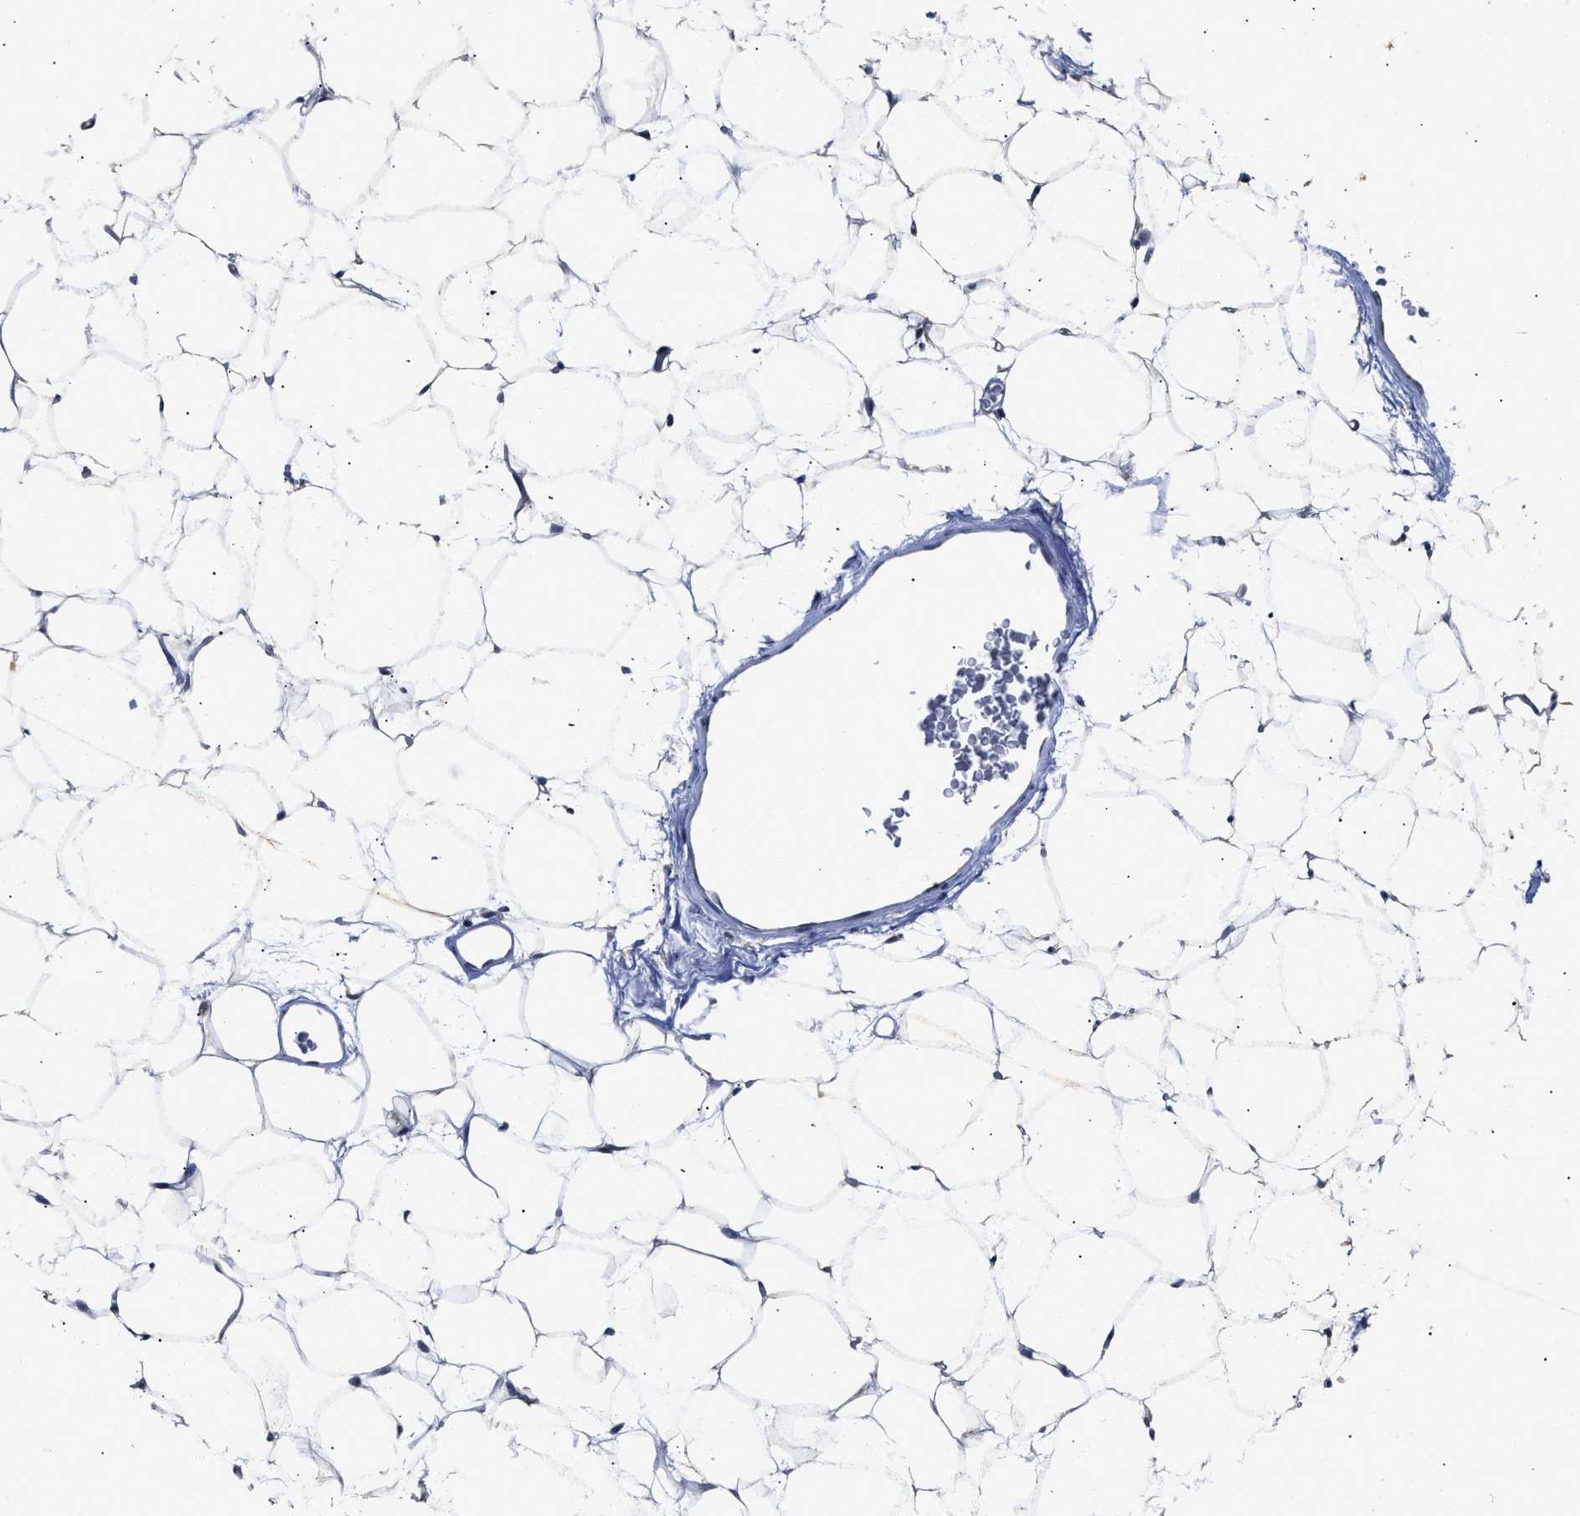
{"staining": {"intensity": "negative", "quantity": "none", "location": "none"}, "tissue": "adipose tissue", "cell_type": "Adipocytes", "image_type": "normal", "snomed": [{"axis": "morphology", "description": "Normal tissue, NOS"}, {"axis": "topography", "description": "Breast"}, {"axis": "topography", "description": "Soft tissue"}], "caption": "Protein analysis of benign adipose tissue reveals no significant expression in adipocytes.", "gene": "AHNAK2", "patient": {"sex": "female", "age": 75}}